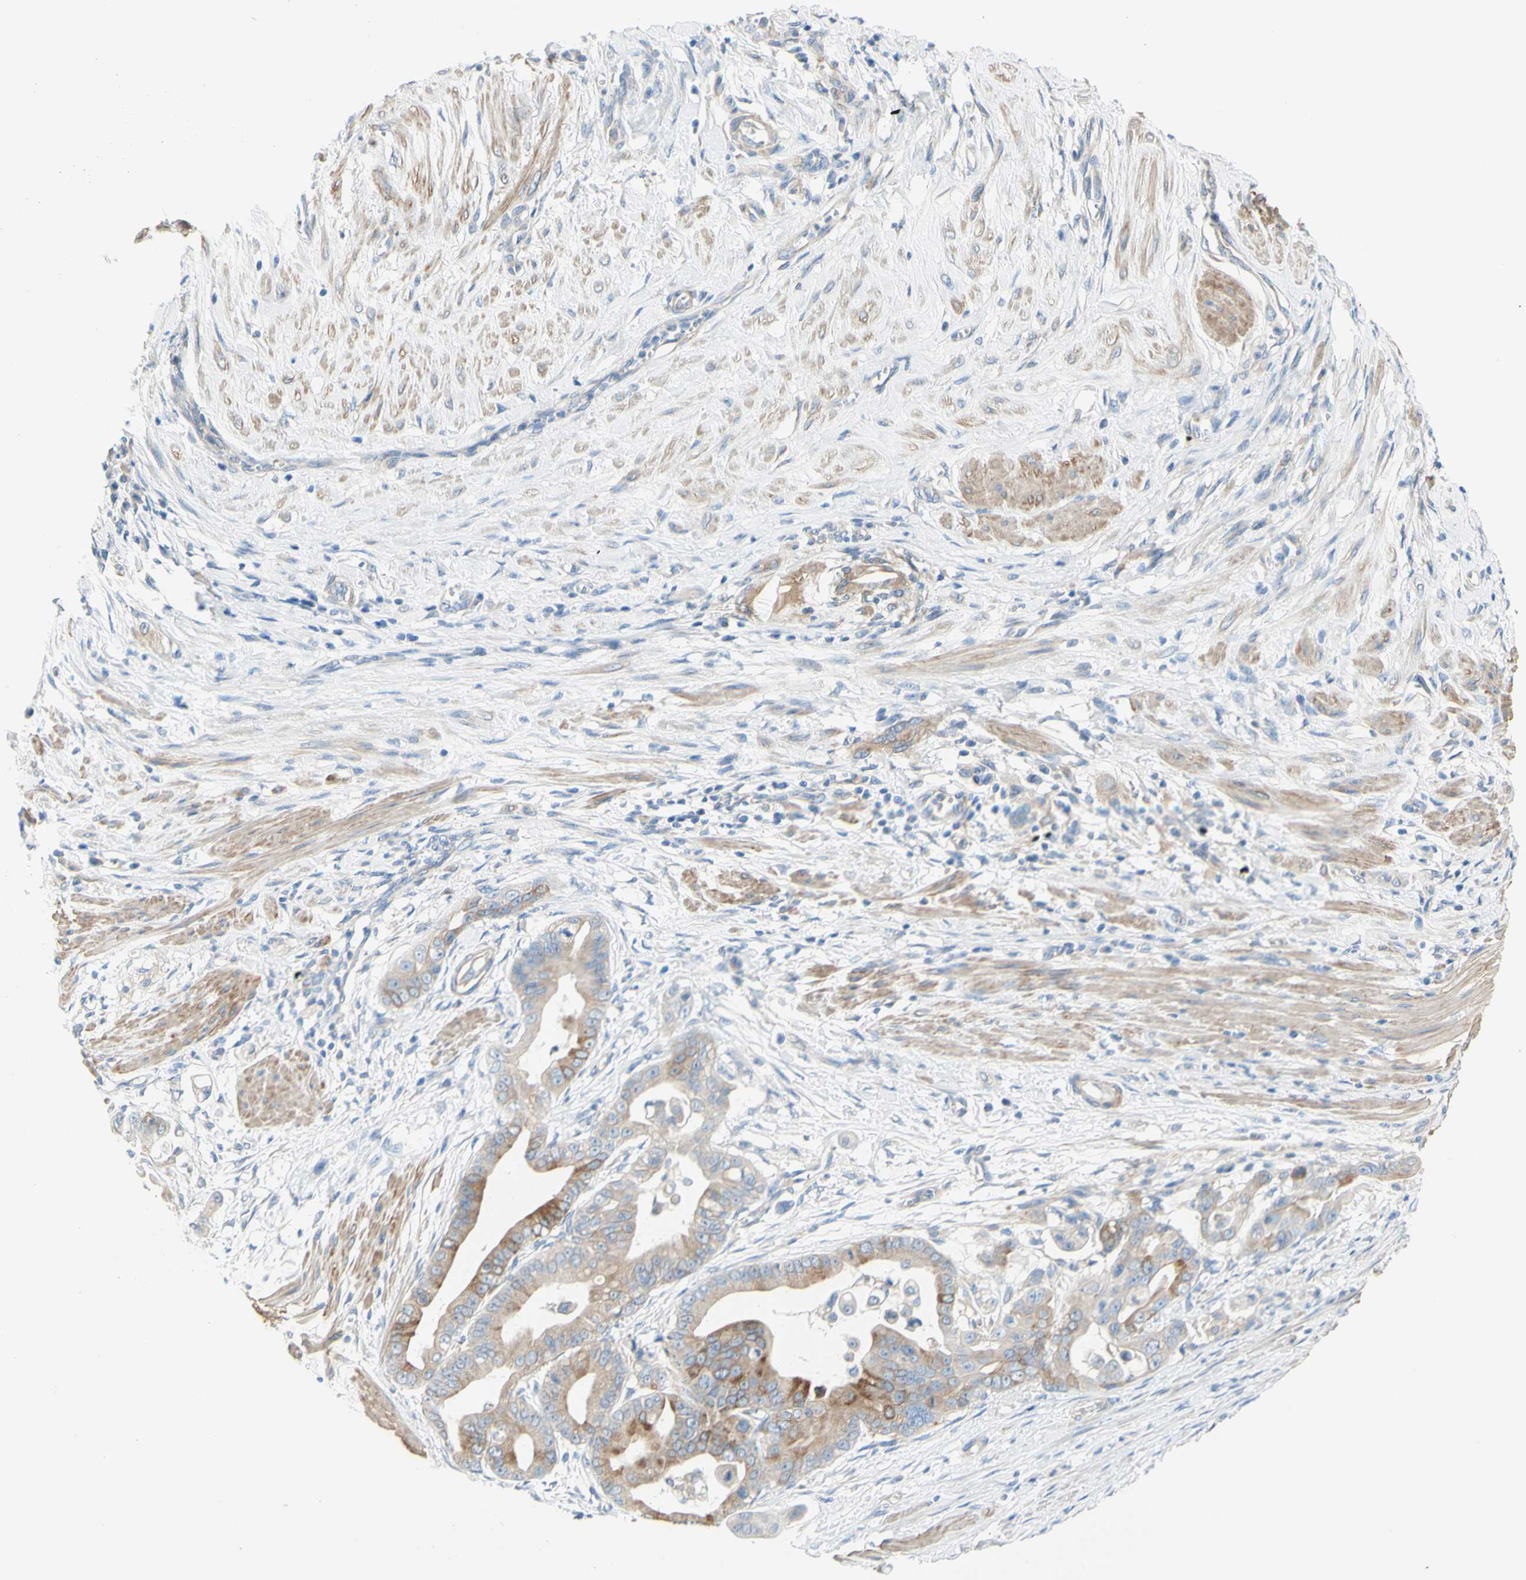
{"staining": {"intensity": "moderate", "quantity": "<25%", "location": "cytoplasmic/membranous"}, "tissue": "pancreatic cancer", "cell_type": "Tumor cells", "image_type": "cancer", "snomed": [{"axis": "morphology", "description": "Adenocarcinoma, NOS"}, {"axis": "topography", "description": "Pancreas"}], "caption": "Protein analysis of adenocarcinoma (pancreatic) tissue reveals moderate cytoplasmic/membranous expression in about <25% of tumor cells. The staining was performed using DAB, with brown indicating positive protein expression. Nuclei are stained blue with hematoxylin.", "gene": "RETREG2", "patient": {"sex": "female", "age": 75}}